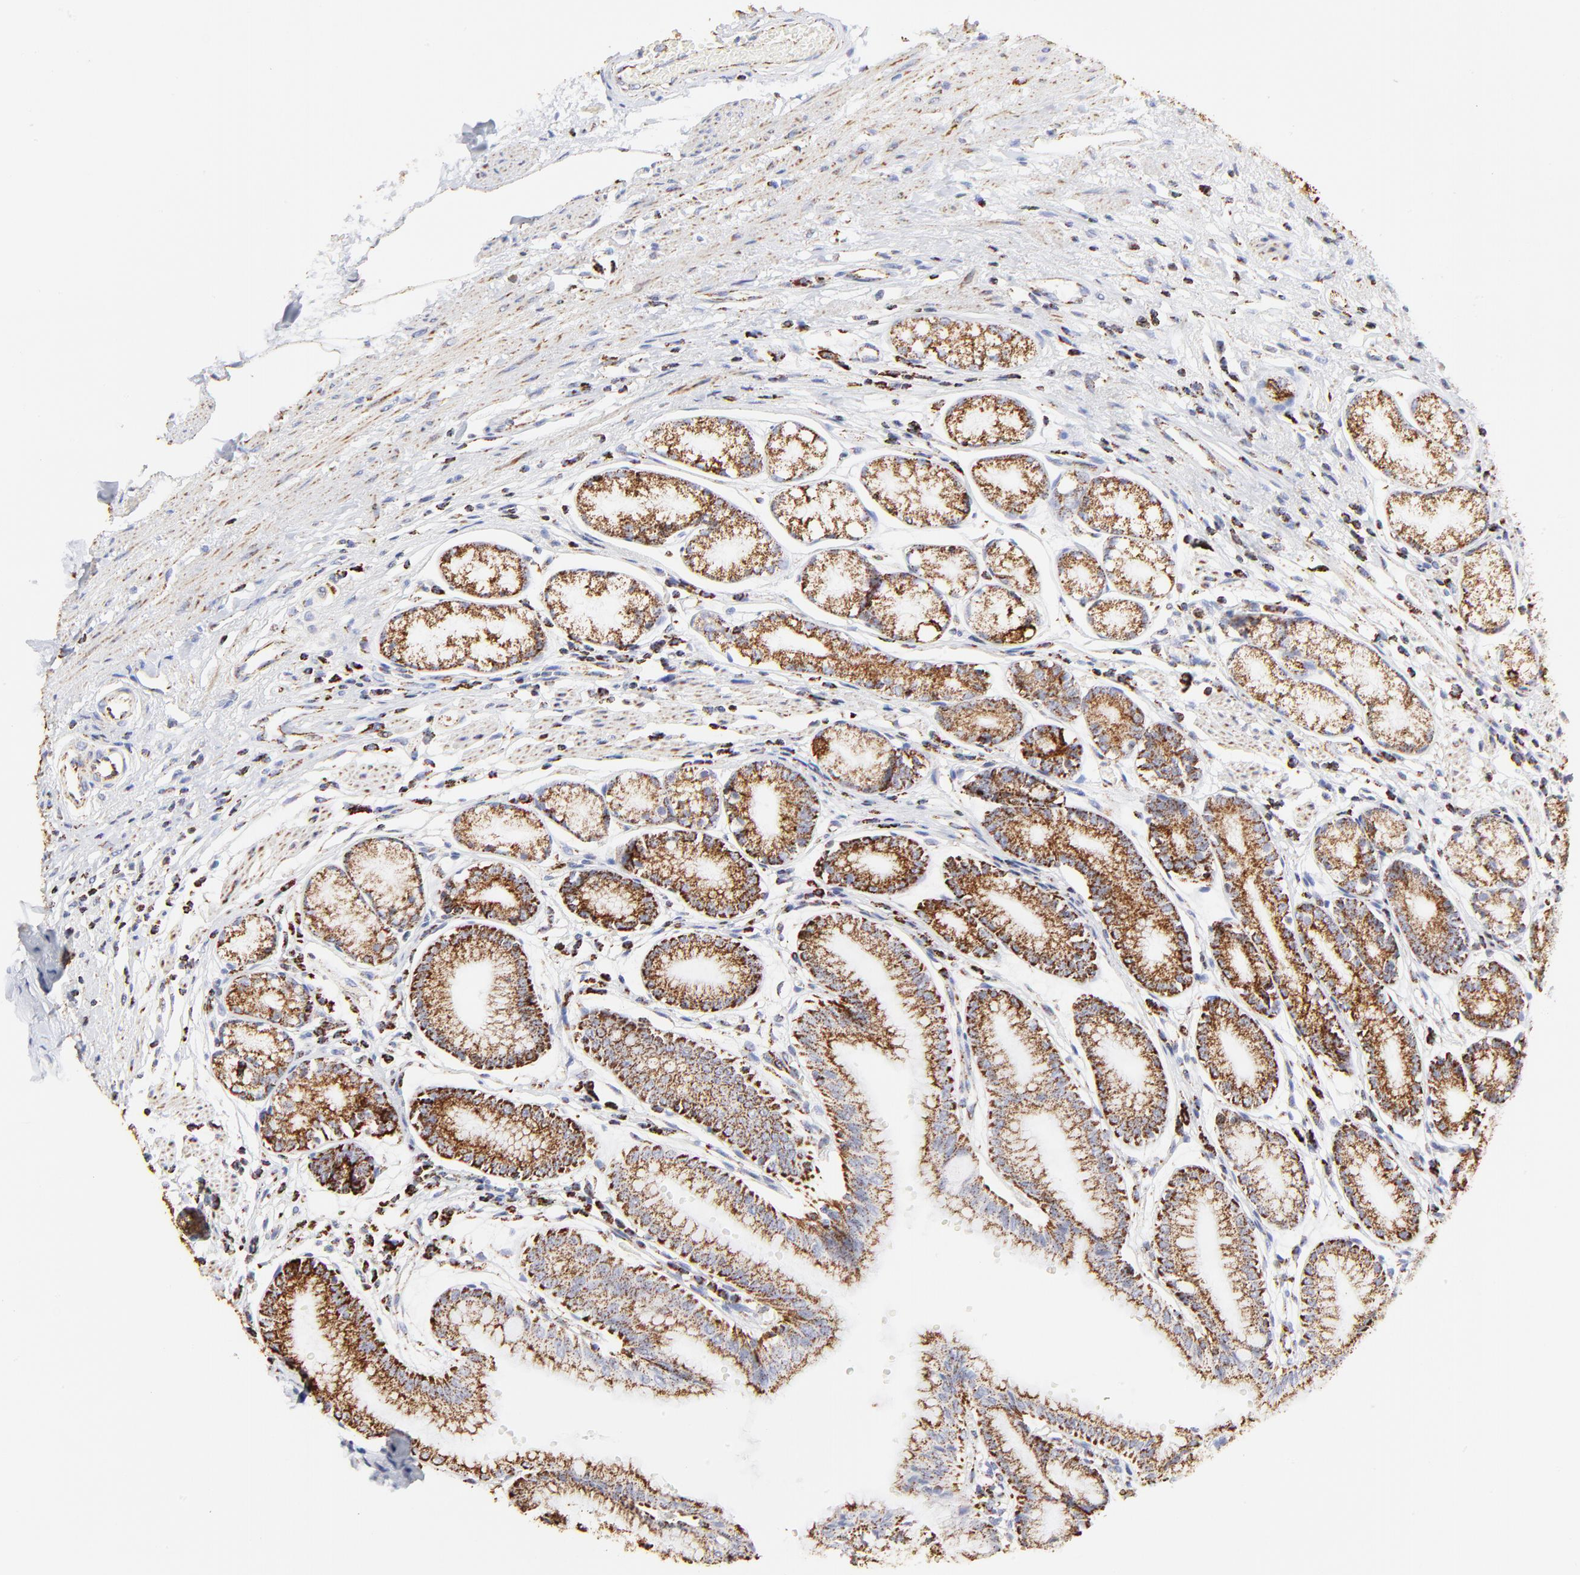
{"staining": {"intensity": "strong", "quantity": ">75%", "location": "cytoplasmic/membranous"}, "tissue": "stomach", "cell_type": "Glandular cells", "image_type": "normal", "snomed": [{"axis": "morphology", "description": "Normal tissue, NOS"}, {"axis": "morphology", "description": "Inflammation, NOS"}, {"axis": "topography", "description": "Stomach, lower"}], "caption": "Human stomach stained with a brown dye displays strong cytoplasmic/membranous positive staining in approximately >75% of glandular cells.", "gene": "COX4I1", "patient": {"sex": "male", "age": 59}}